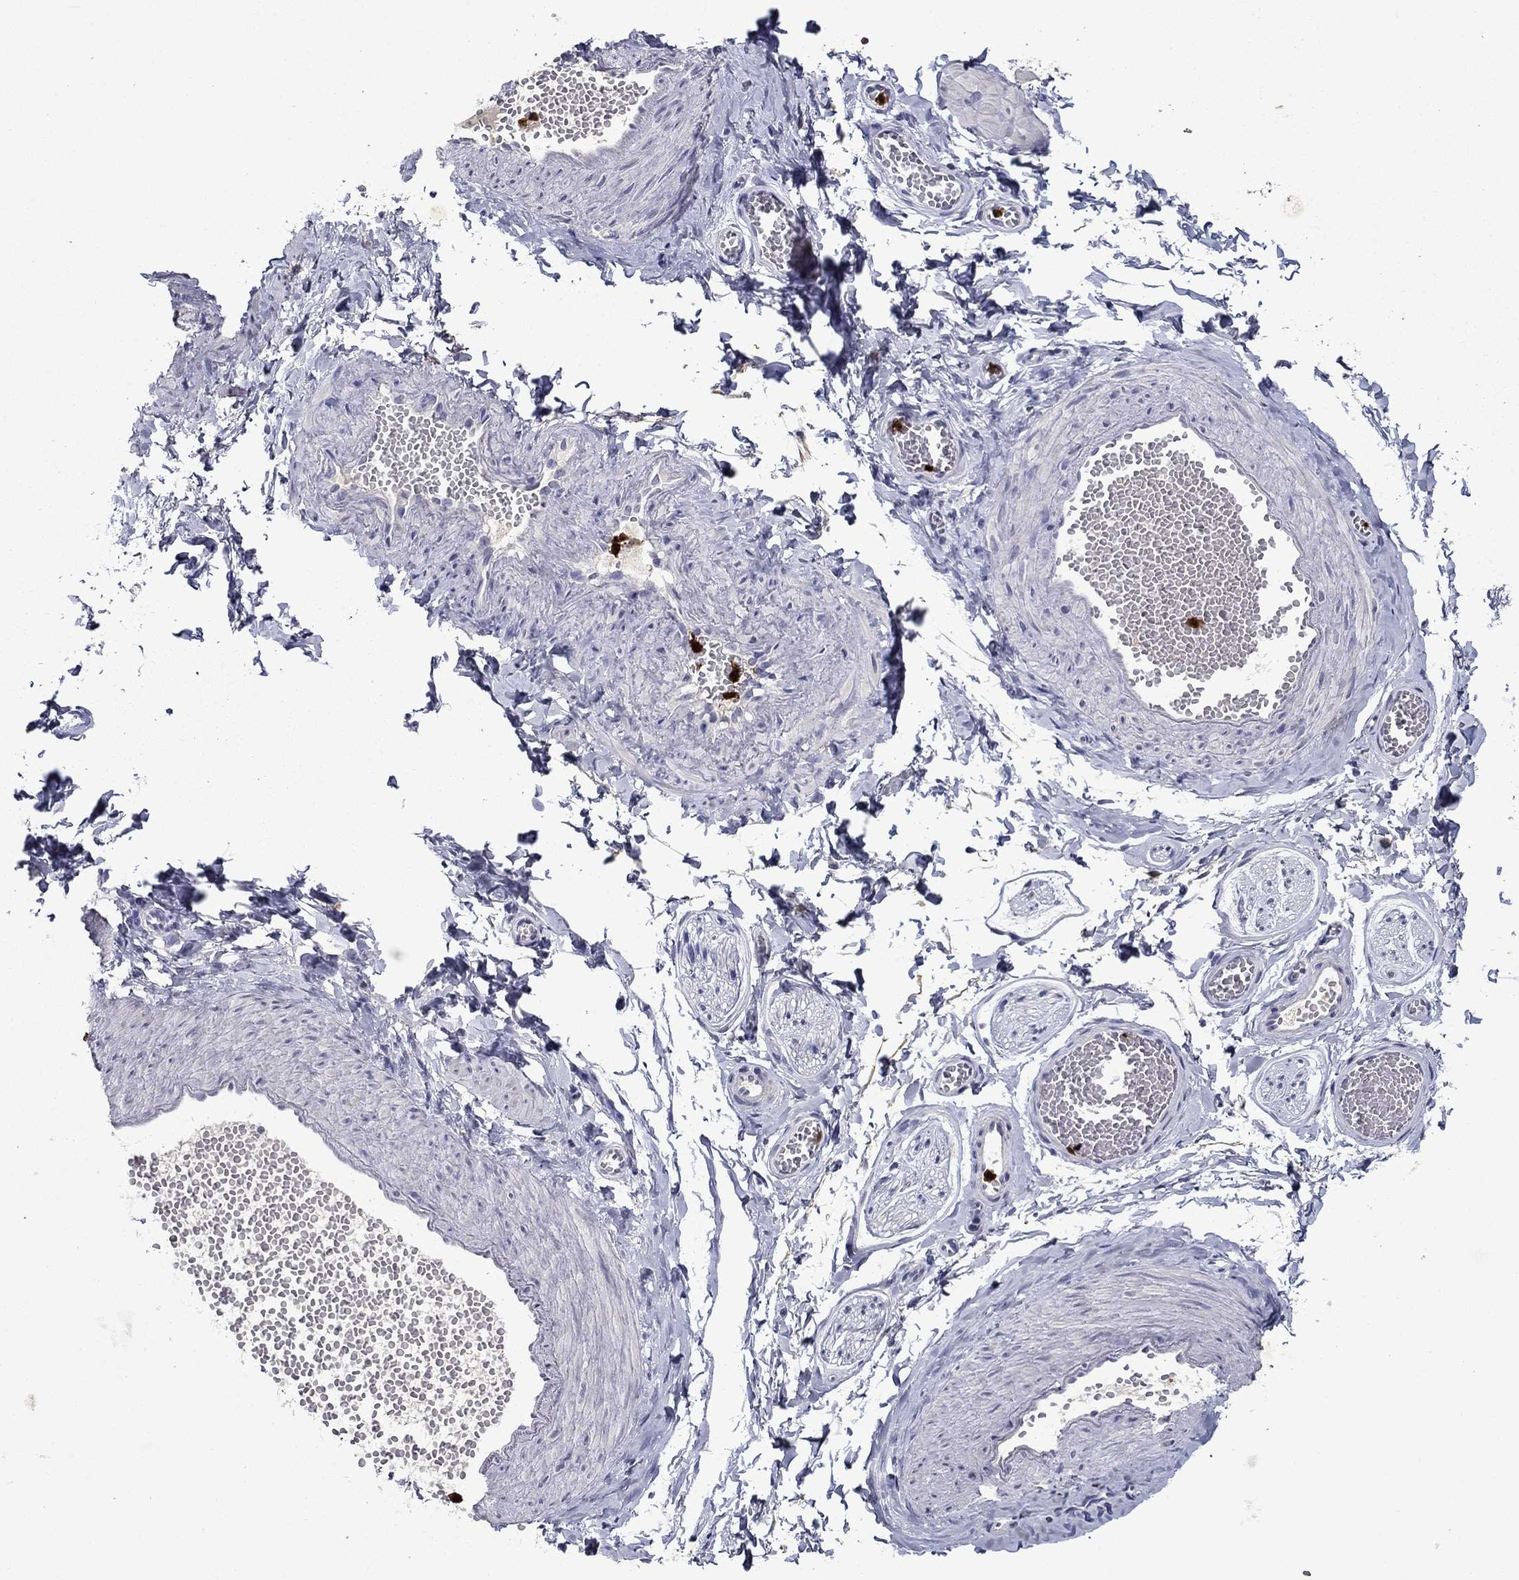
{"staining": {"intensity": "negative", "quantity": "none", "location": "none"}, "tissue": "adipose tissue", "cell_type": "Adipocytes", "image_type": "normal", "snomed": [{"axis": "morphology", "description": "Normal tissue, NOS"}, {"axis": "topography", "description": "Smooth muscle"}, {"axis": "topography", "description": "Peripheral nerve tissue"}], "caption": "Benign adipose tissue was stained to show a protein in brown. There is no significant expression in adipocytes. (Brightfield microscopy of DAB (3,3'-diaminobenzidine) immunohistochemistry (IHC) at high magnification).", "gene": "IRF5", "patient": {"sex": "male", "age": 22}}